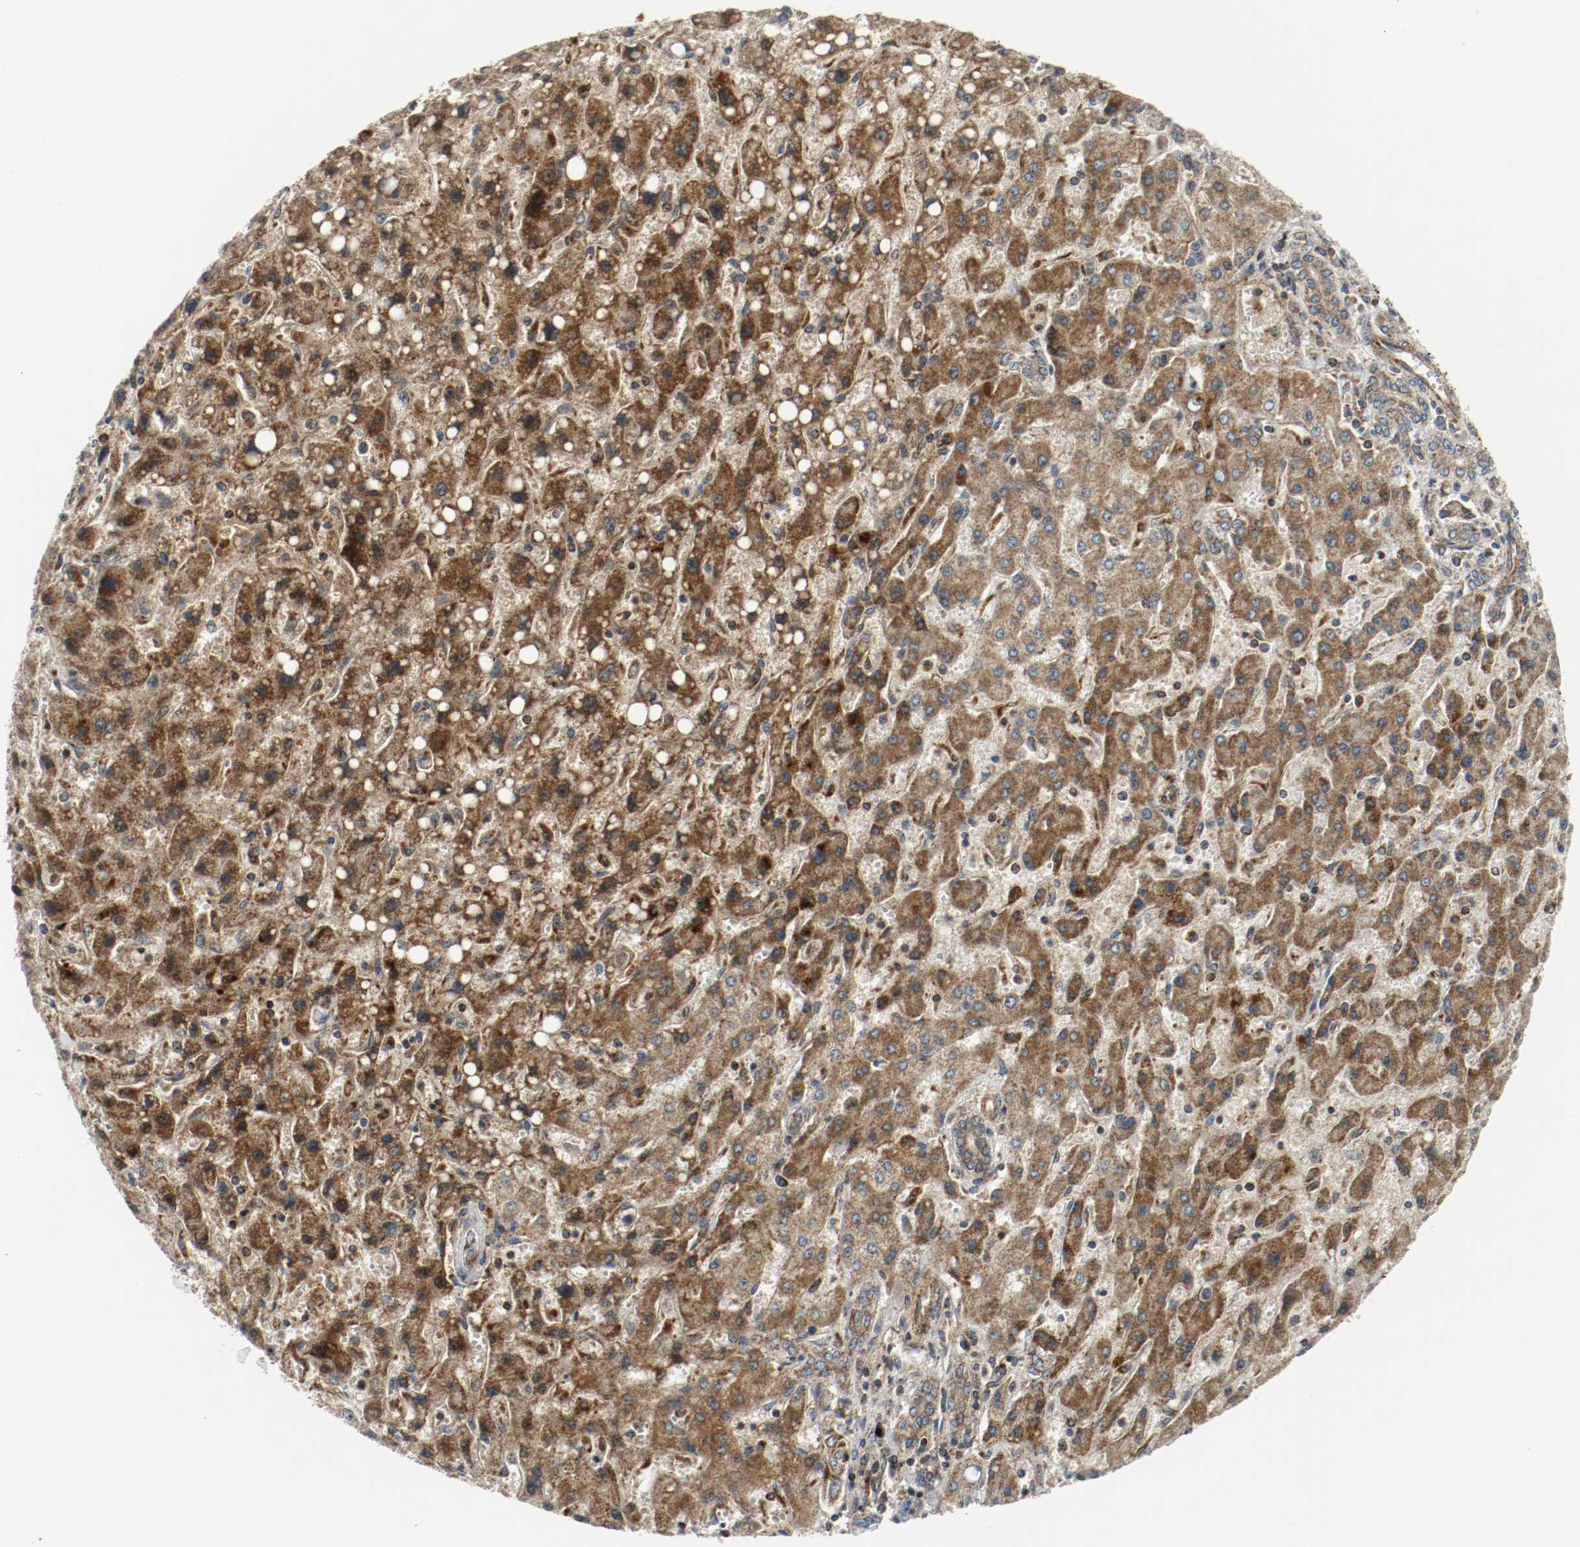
{"staining": {"intensity": "strong", "quantity": ">75%", "location": "cytoplasmic/membranous"}, "tissue": "liver cancer", "cell_type": "Tumor cells", "image_type": "cancer", "snomed": [{"axis": "morphology", "description": "Carcinoma, Hepatocellular, NOS"}, {"axis": "topography", "description": "Liver"}], "caption": "There is high levels of strong cytoplasmic/membranous staining in tumor cells of liver cancer (hepatocellular carcinoma), as demonstrated by immunohistochemical staining (brown color).", "gene": "TXNRD1", "patient": {"sex": "female", "age": 53}}